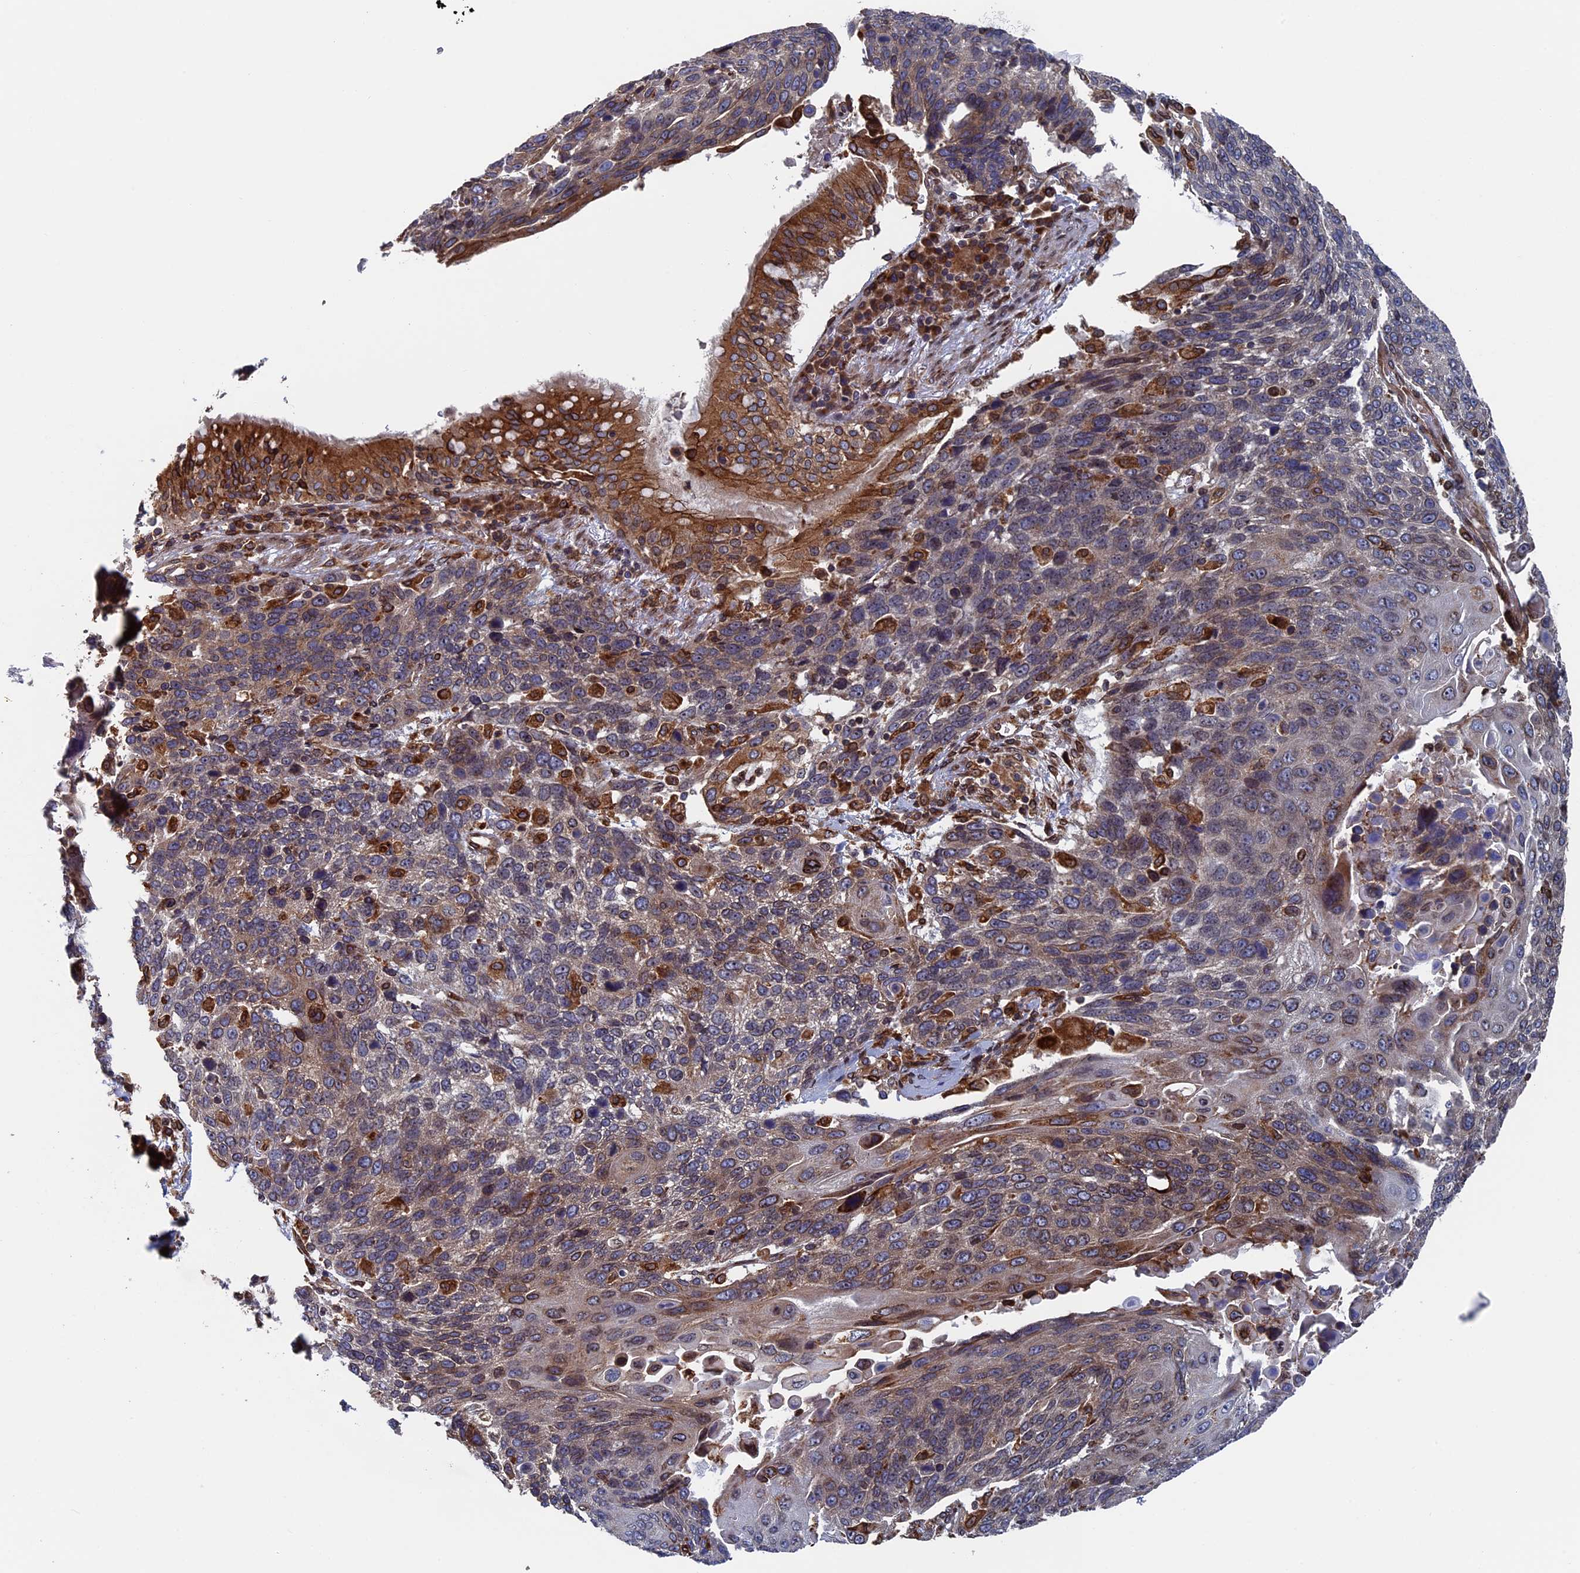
{"staining": {"intensity": "moderate", "quantity": "25%-75%", "location": "cytoplasmic/membranous"}, "tissue": "lung cancer", "cell_type": "Tumor cells", "image_type": "cancer", "snomed": [{"axis": "morphology", "description": "Squamous cell carcinoma, NOS"}, {"axis": "topography", "description": "Lung"}], "caption": "Squamous cell carcinoma (lung) stained with a brown dye demonstrates moderate cytoplasmic/membranous positive positivity in approximately 25%-75% of tumor cells.", "gene": "RPUSD1", "patient": {"sex": "male", "age": 66}}